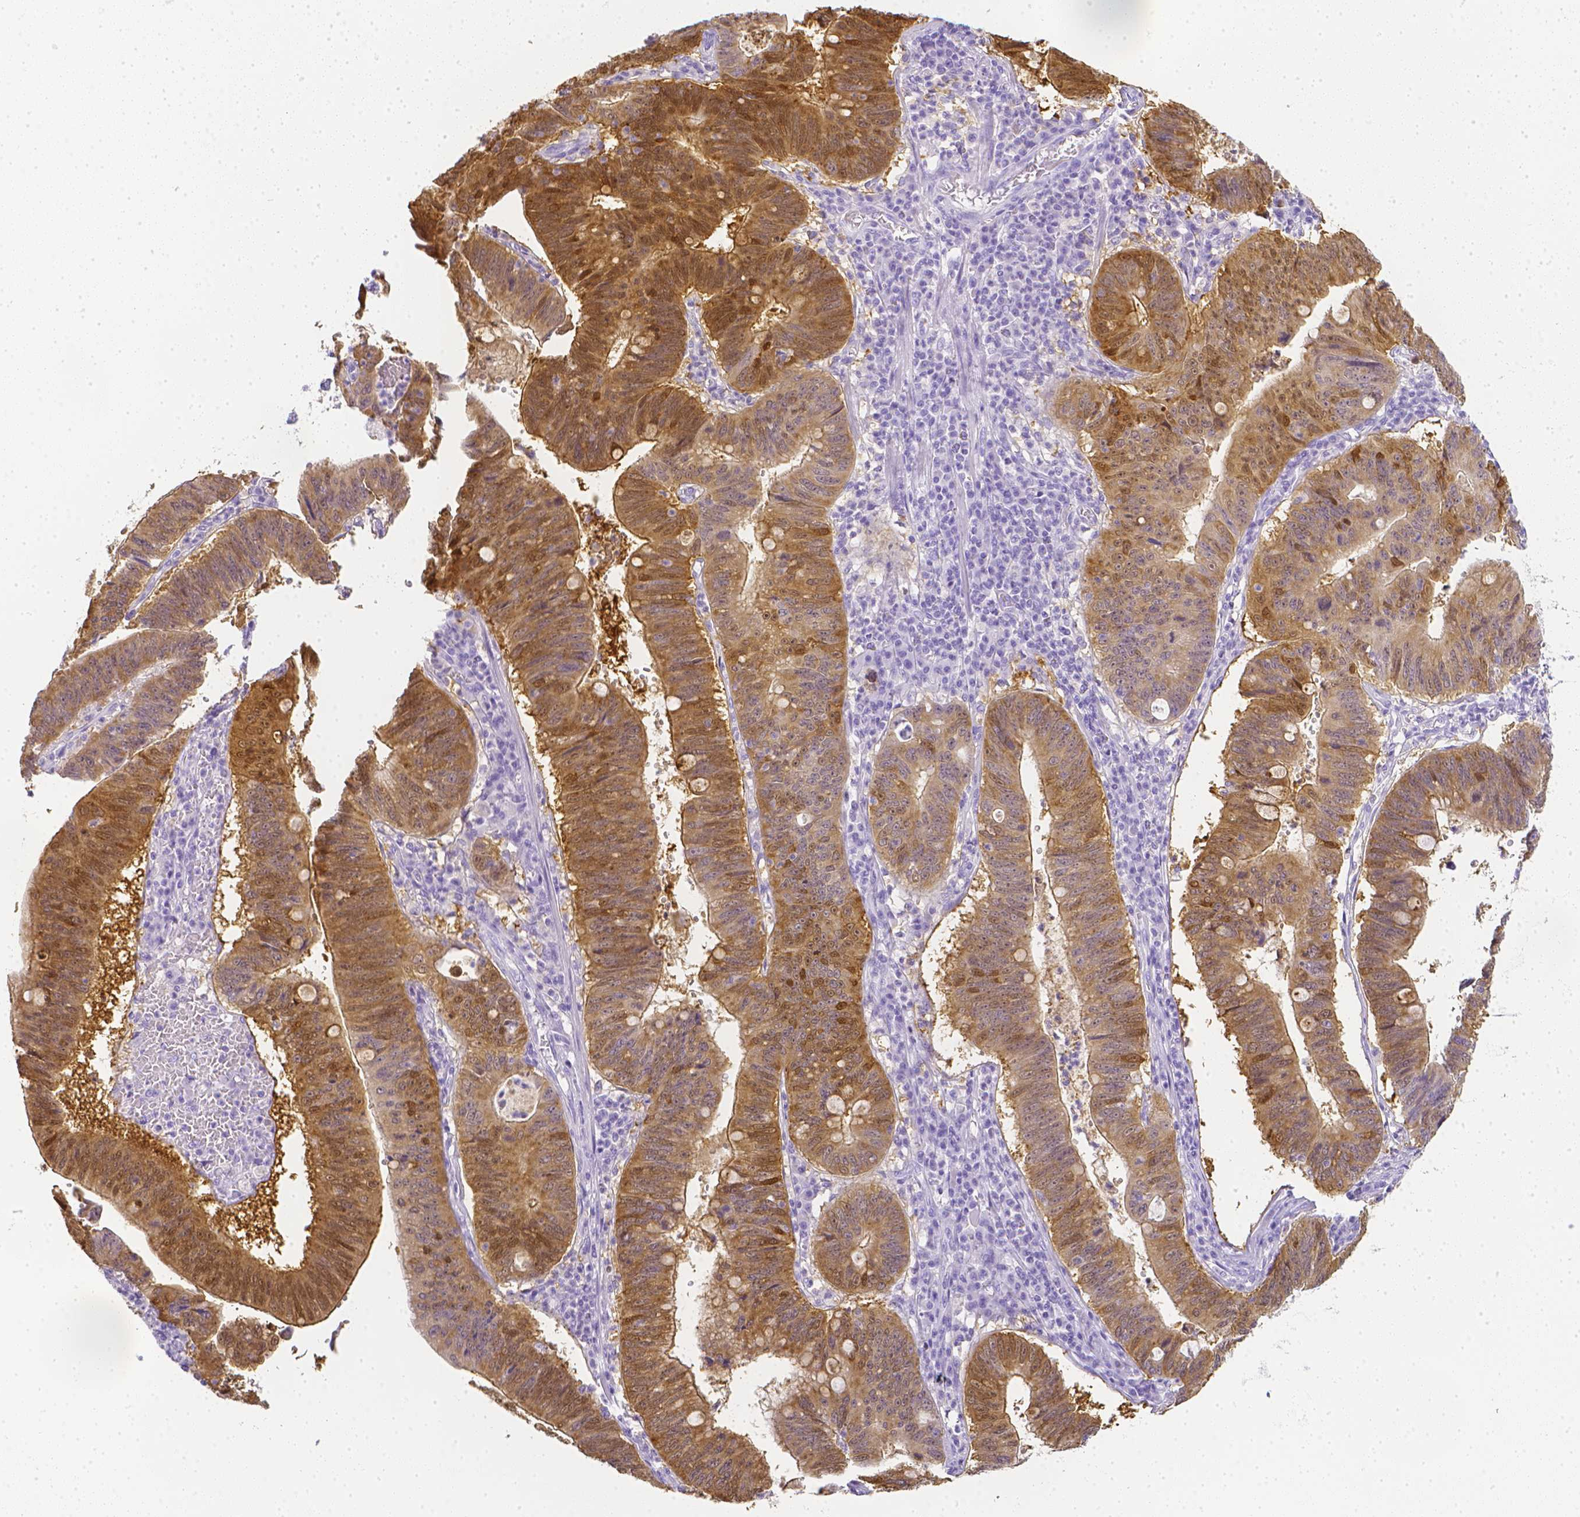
{"staining": {"intensity": "moderate", "quantity": ">75%", "location": "cytoplasmic/membranous,nuclear"}, "tissue": "stomach cancer", "cell_type": "Tumor cells", "image_type": "cancer", "snomed": [{"axis": "morphology", "description": "Adenocarcinoma, NOS"}, {"axis": "topography", "description": "Stomach"}], "caption": "IHC of human adenocarcinoma (stomach) demonstrates medium levels of moderate cytoplasmic/membranous and nuclear expression in approximately >75% of tumor cells.", "gene": "LGALS4", "patient": {"sex": "male", "age": 59}}